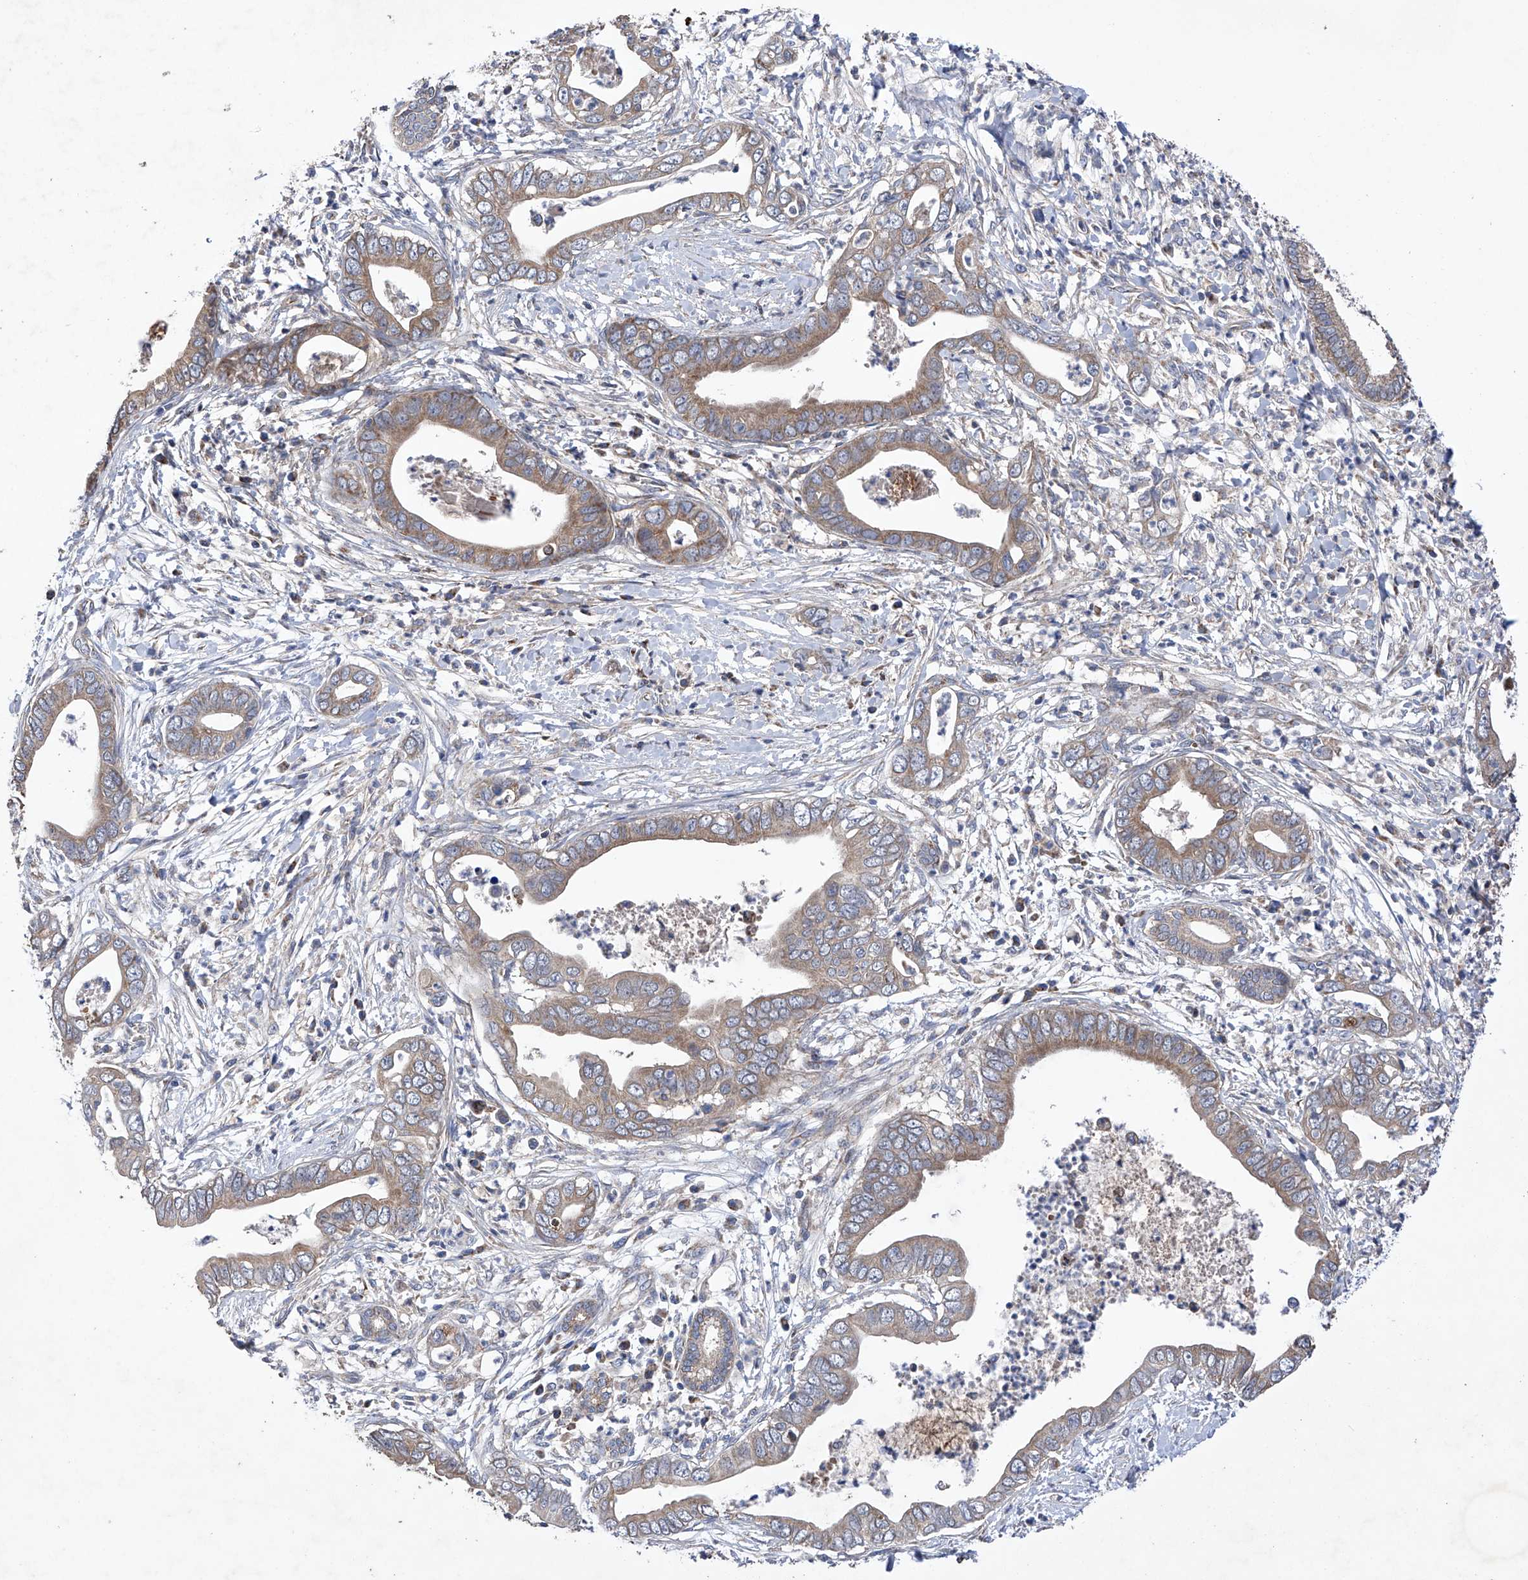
{"staining": {"intensity": "moderate", "quantity": ">75%", "location": "cytoplasmic/membranous"}, "tissue": "pancreatic cancer", "cell_type": "Tumor cells", "image_type": "cancer", "snomed": [{"axis": "morphology", "description": "Adenocarcinoma, NOS"}, {"axis": "topography", "description": "Pancreas"}], "caption": "This histopathology image reveals pancreatic adenocarcinoma stained with immunohistochemistry to label a protein in brown. The cytoplasmic/membranous of tumor cells show moderate positivity for the protein. Nuclei are counter-stained blue.", "gene": "EFCAB2", "patient": {"sex": "male", "age": 75}}